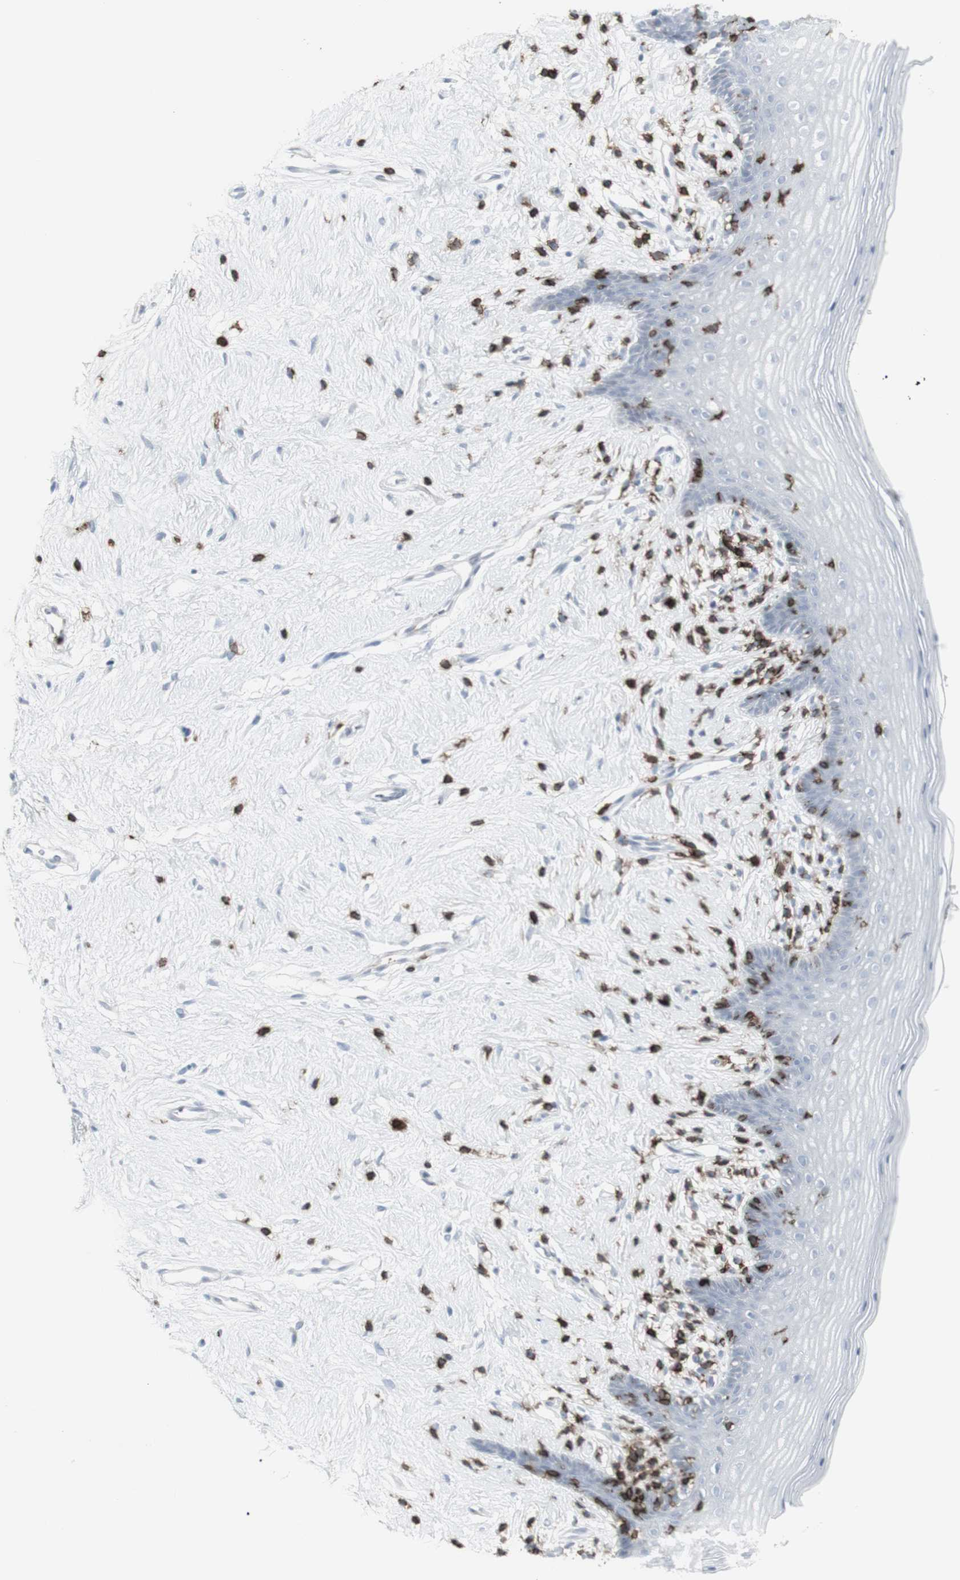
{"staining": {"intensity": "negative", "quantity": "none", "location": "none"}, "tissue": "vagina", "cell_type": "Squamous epithelial cells", "image_type": "normal", "snomed": [{"axis": "morphology", "description": "Normal tissue, NOS"}, {"axis": "topography", "description": "Vagina"}], "caption": "Immunohistochemistry (IHC) micrograph of normal vagina stained for a protein (brown), which shows no expression in squamous epithelial cells. Nuclei are stained in blue.", "gene": "CD247", "patient": {"sex": "female", "age": 44}}